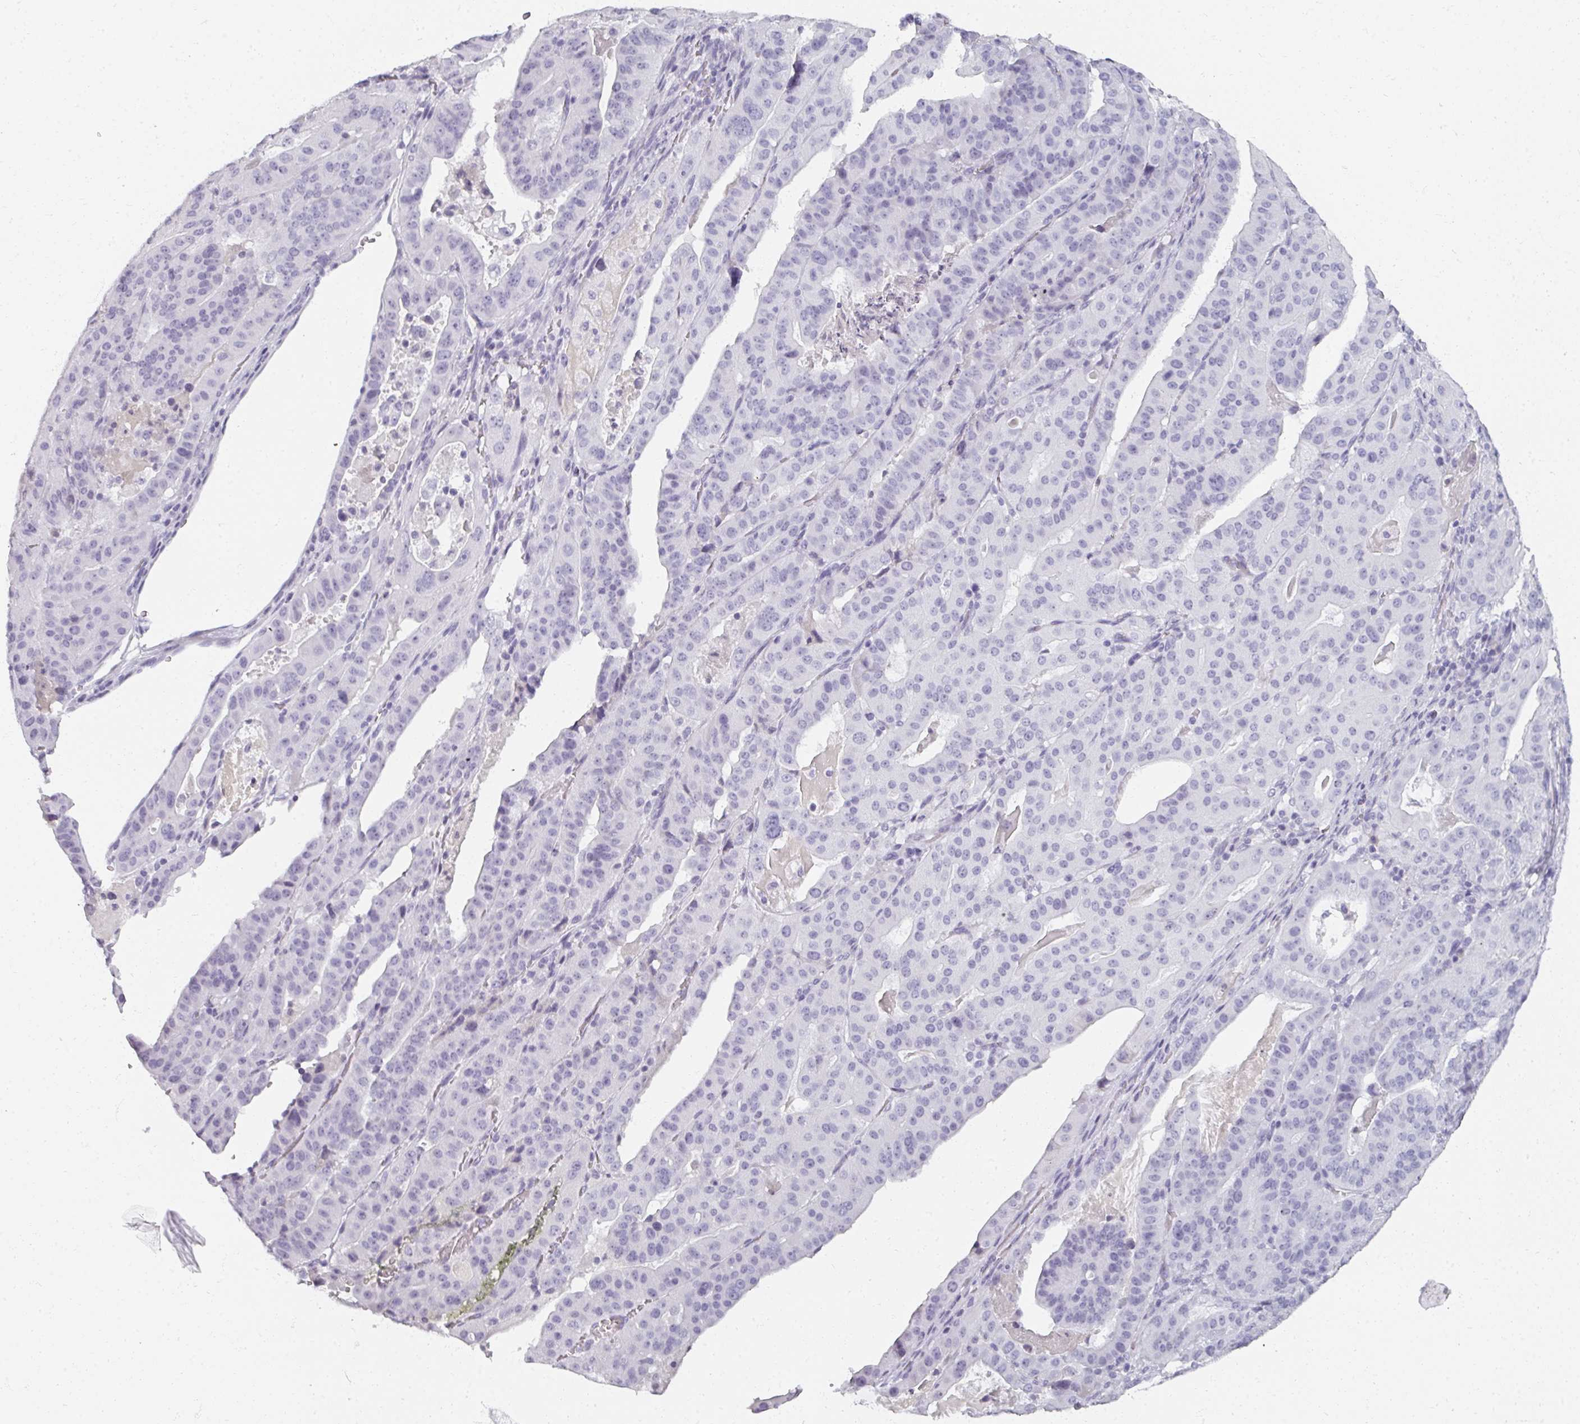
{"staining": {"intensity": "negative", "quantity": "none", "location": "none"}, "tissue": "stomach cancer", "cell_type": "Tumor cells", "image_type": "cancer", "snomed": [{"axis": "morphology", "description": "Adenocarcinoma, NOS"}, {"axis": "topography", "description": "Stomach"}], "caption": "The immunohistochemistry (IHC) histopathology image has no significant expression in tumor cells of stomach cancer tissue. (Stains: DAB immunohistochemistry (IHC) with hematoxylin counter stain, Microscopy: brightfield microscopy at high magnification).", "gene": "REG3G", "patient": {"sex": "male", "age": 48}}